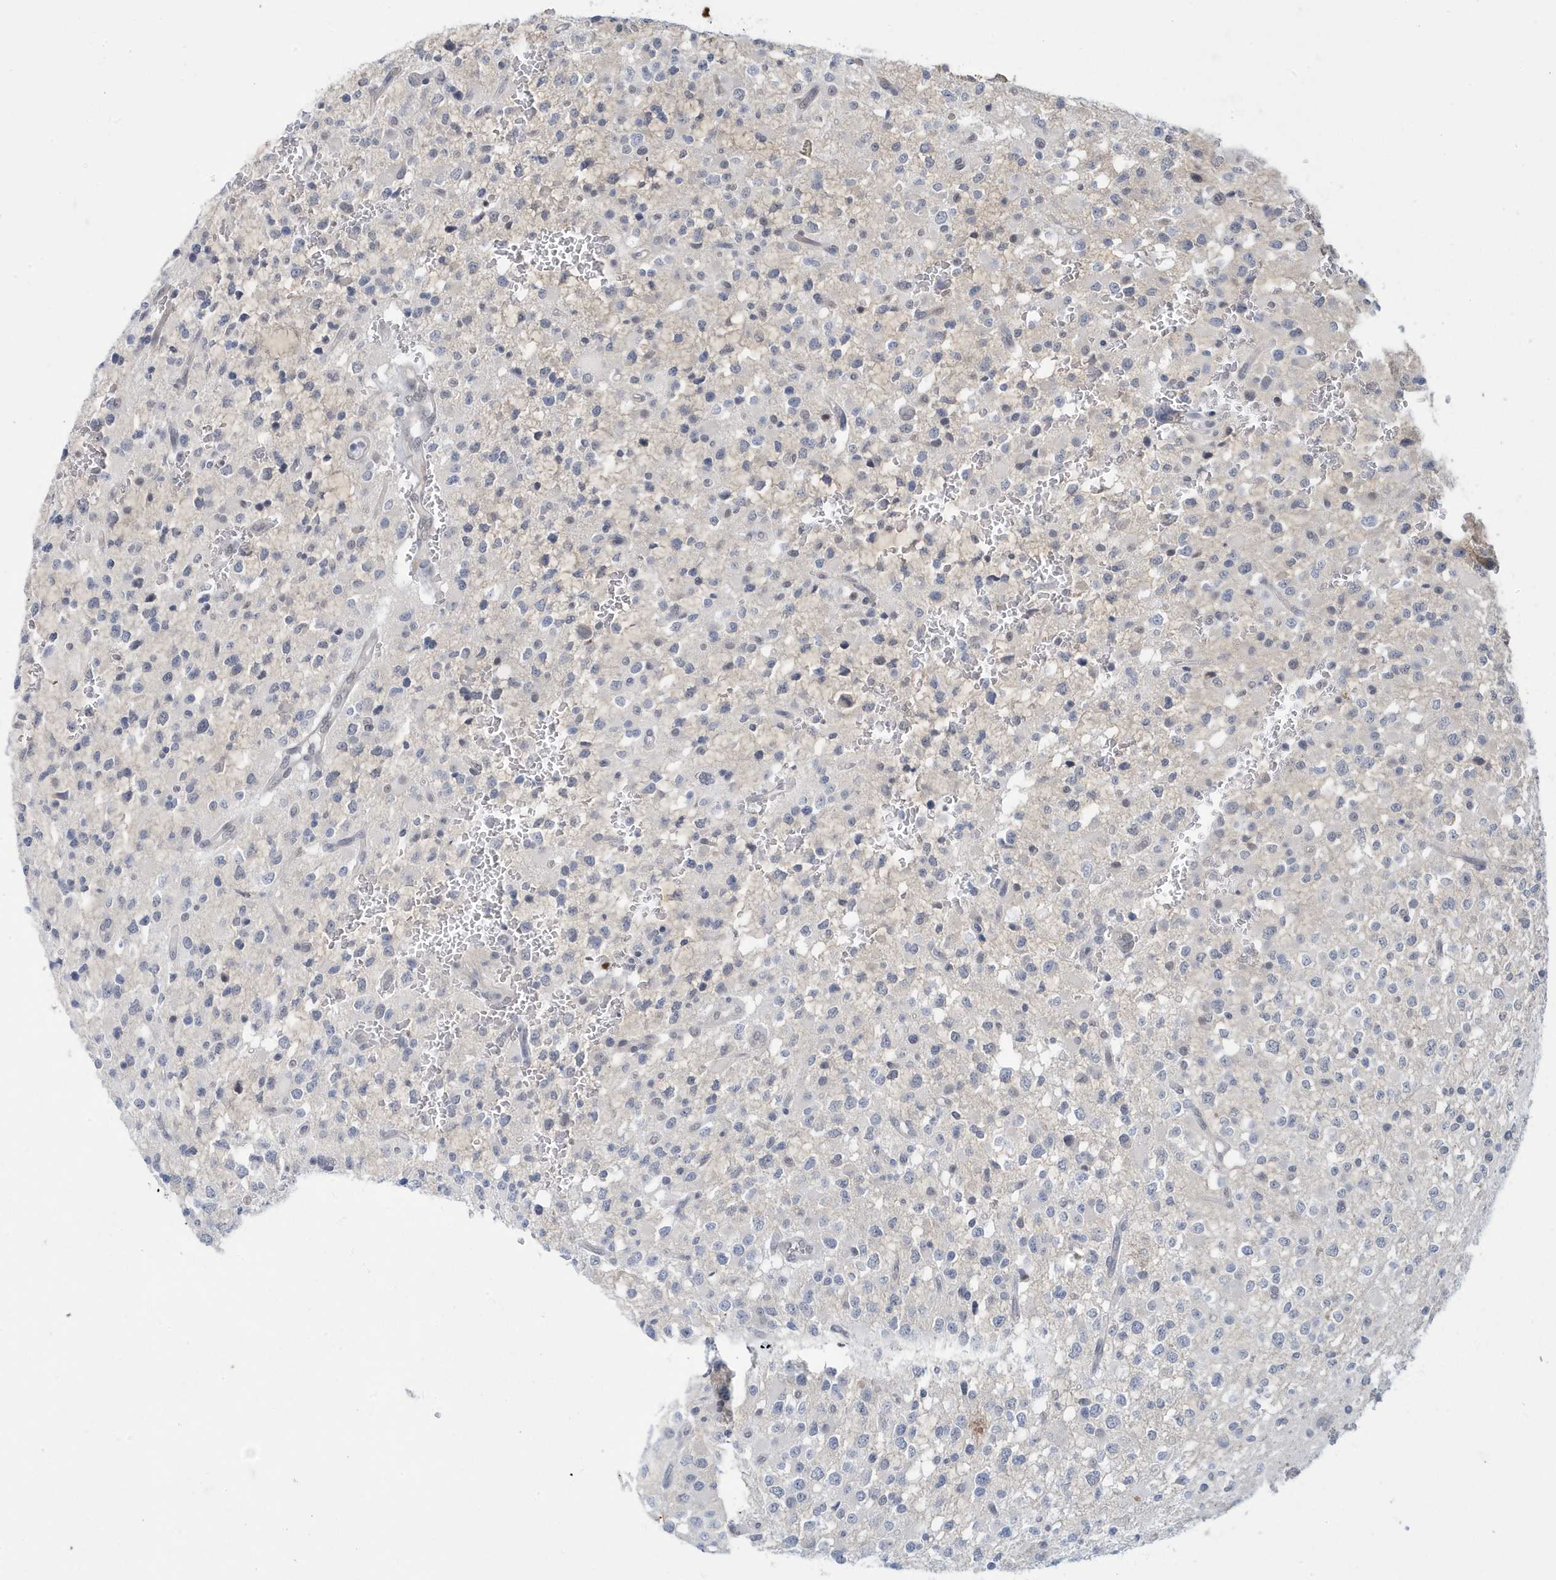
{"staining": {"intensity": "negative", "quantity": "none", "location": "none"}, "tissue": "glioma", "cell_type": "Tumor cells", "image_type": "cancer", "snomed": [{"axis": "morphology", "description": "Glioma, malignant, High grade"}, {"axis": "topography", "description": "Brain"}], "caption": "This is a histopathology image of IHC staining of glioma, which shows no expression in tumor cells.", "gene": "ZNF654", "patient": {"sex": "male", "age": 34}}